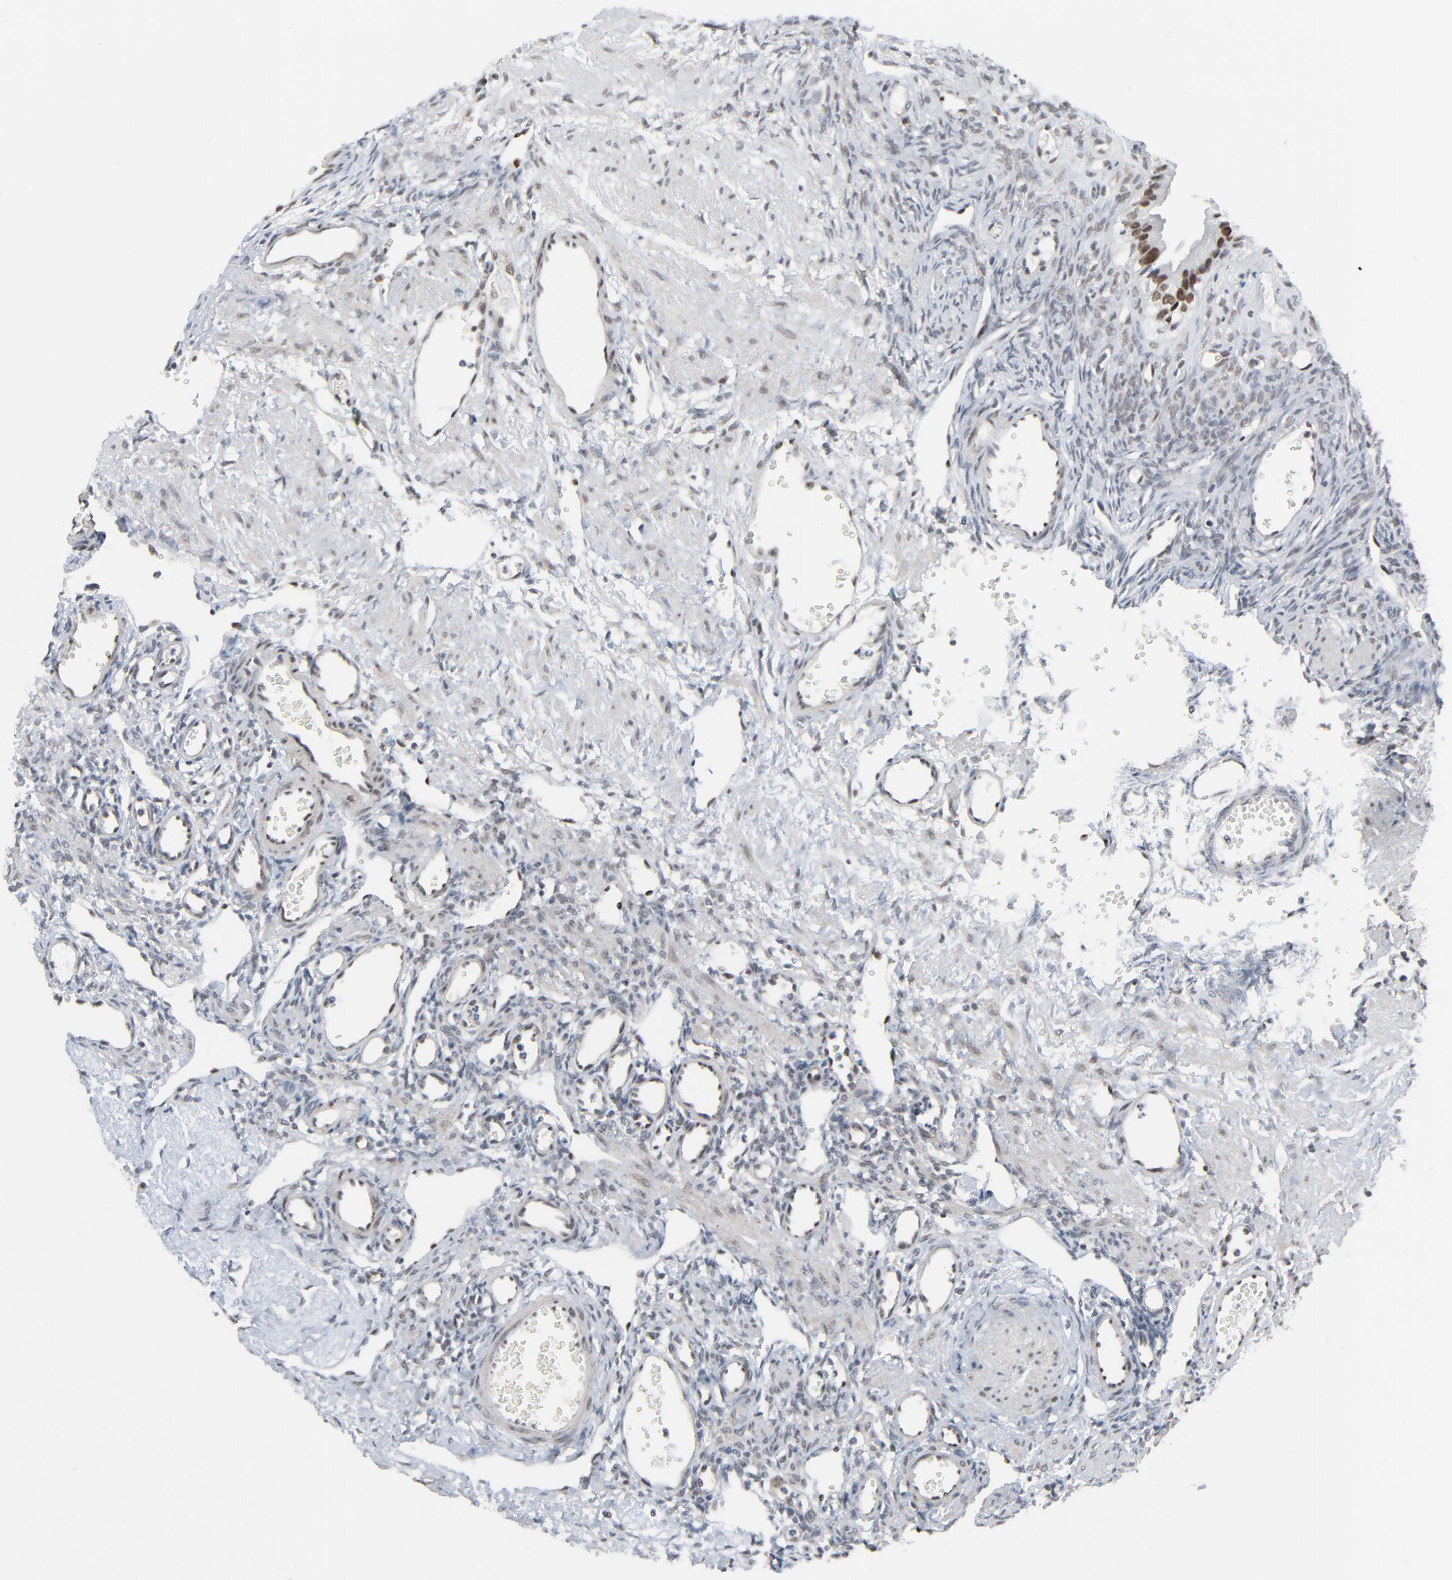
{"staining": {"intensity": "negative", "quantity": "none", "location": "none"}, "tissue": "ovary", "cell_type": "Follicle cells", "image_type": "normal", "snomed": [{"axis": "morphology", "description": "Normal tissue, NOS"}, {"axis": "topography", "description": "Ovary"}], "caption": "Human ovary stained for a protein using immunohistochemistry (IHC) shows no staining in follicle cells.", "gene": "FBXO28", "patient": {"sex": "female", "age": 33}}